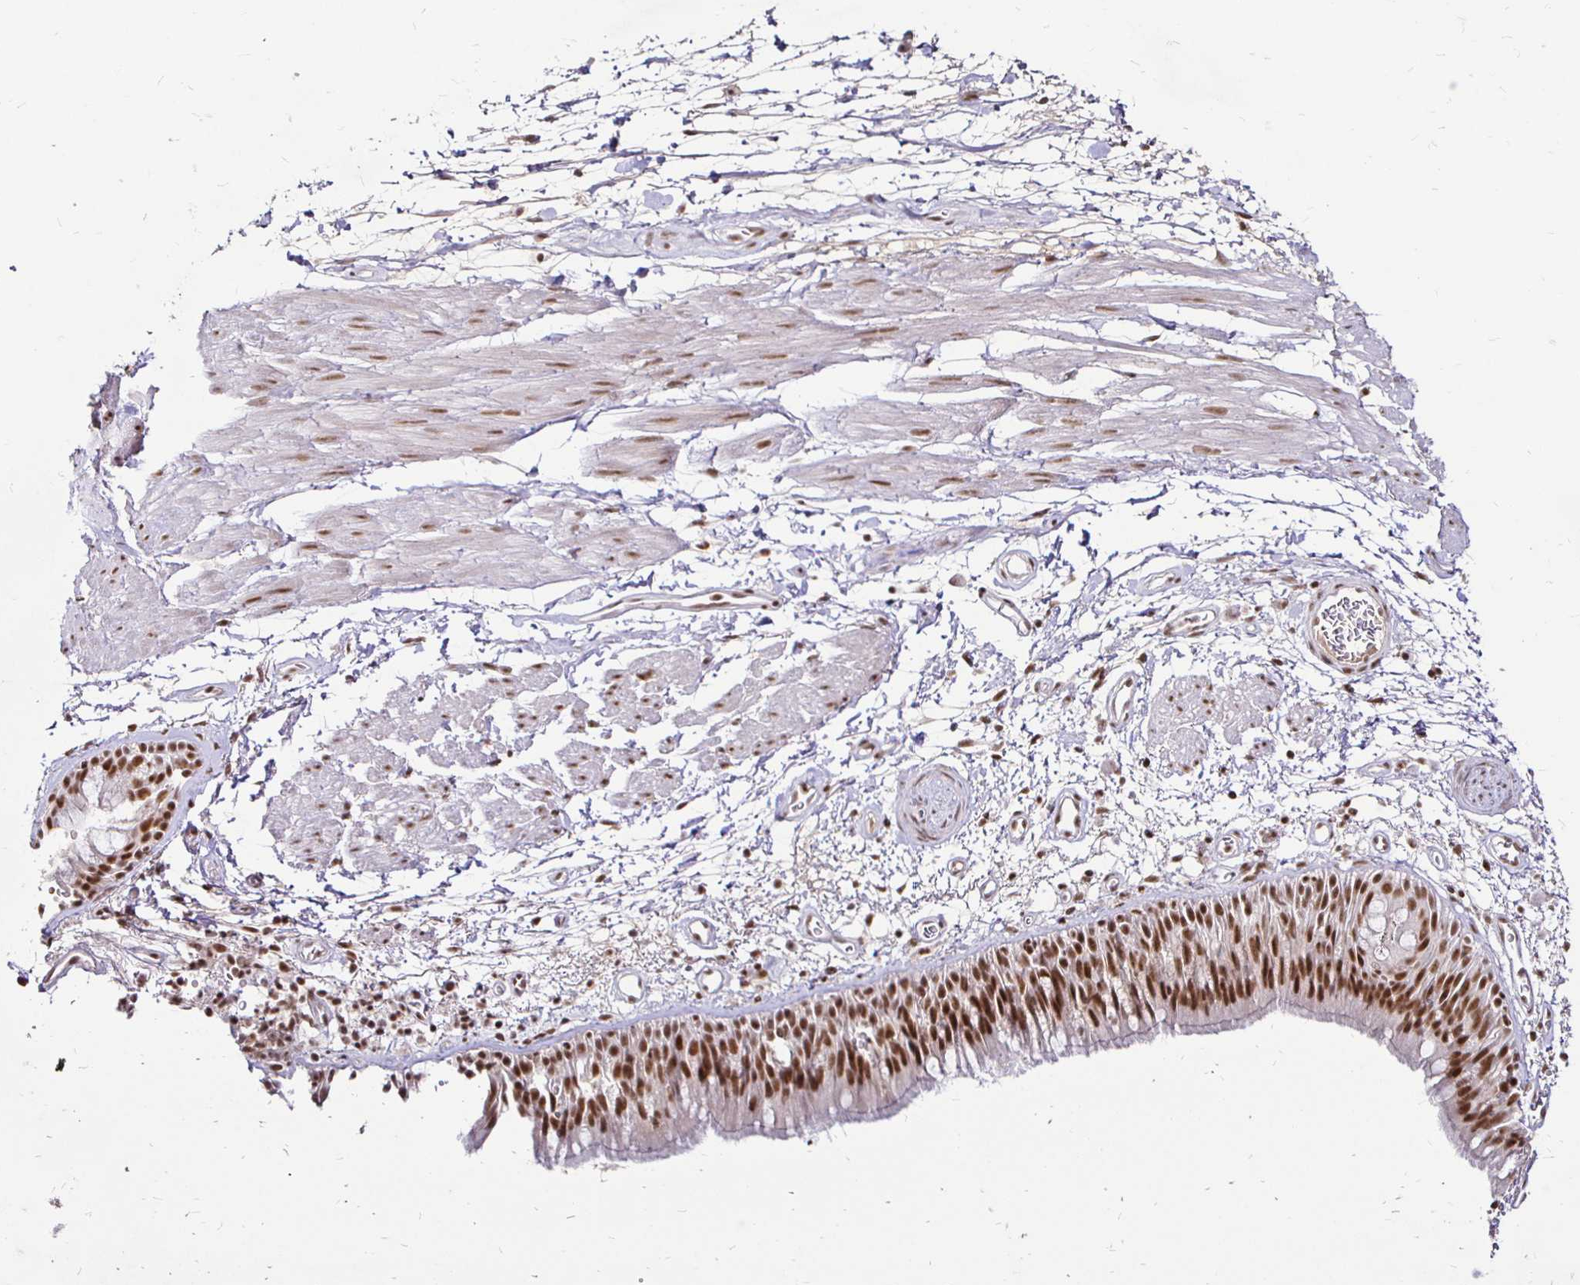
{"staining": {"intensity": "moderate", "quantity": ">75%", "location": "nuclear"}, "tissue": "bronchus", "cell_type": "Respiratory epithelial cells", "image_type": "normal", "snomed": [{"axis": "morphology", "description": "Normal tissue, NOS"}, {"axis": "morphology", "description": "Squamous cell carcinoma, NOS"}, {"axis": "topography", "description": "Cartilage tissue"}, {"axis": "topography", "description": "Bronchus"}, {"axis": "topography", "description": "Lung"}], "caption": "An immunohistochemistry (IHC) micrograph of unremarkable tissue is shown. Protein staining in brown labels moderate nuclear positivity in bronchus within respiratory epithelial cells.", "gene": "SIN3A", "patient": {"sex": "male", "age": 66}}